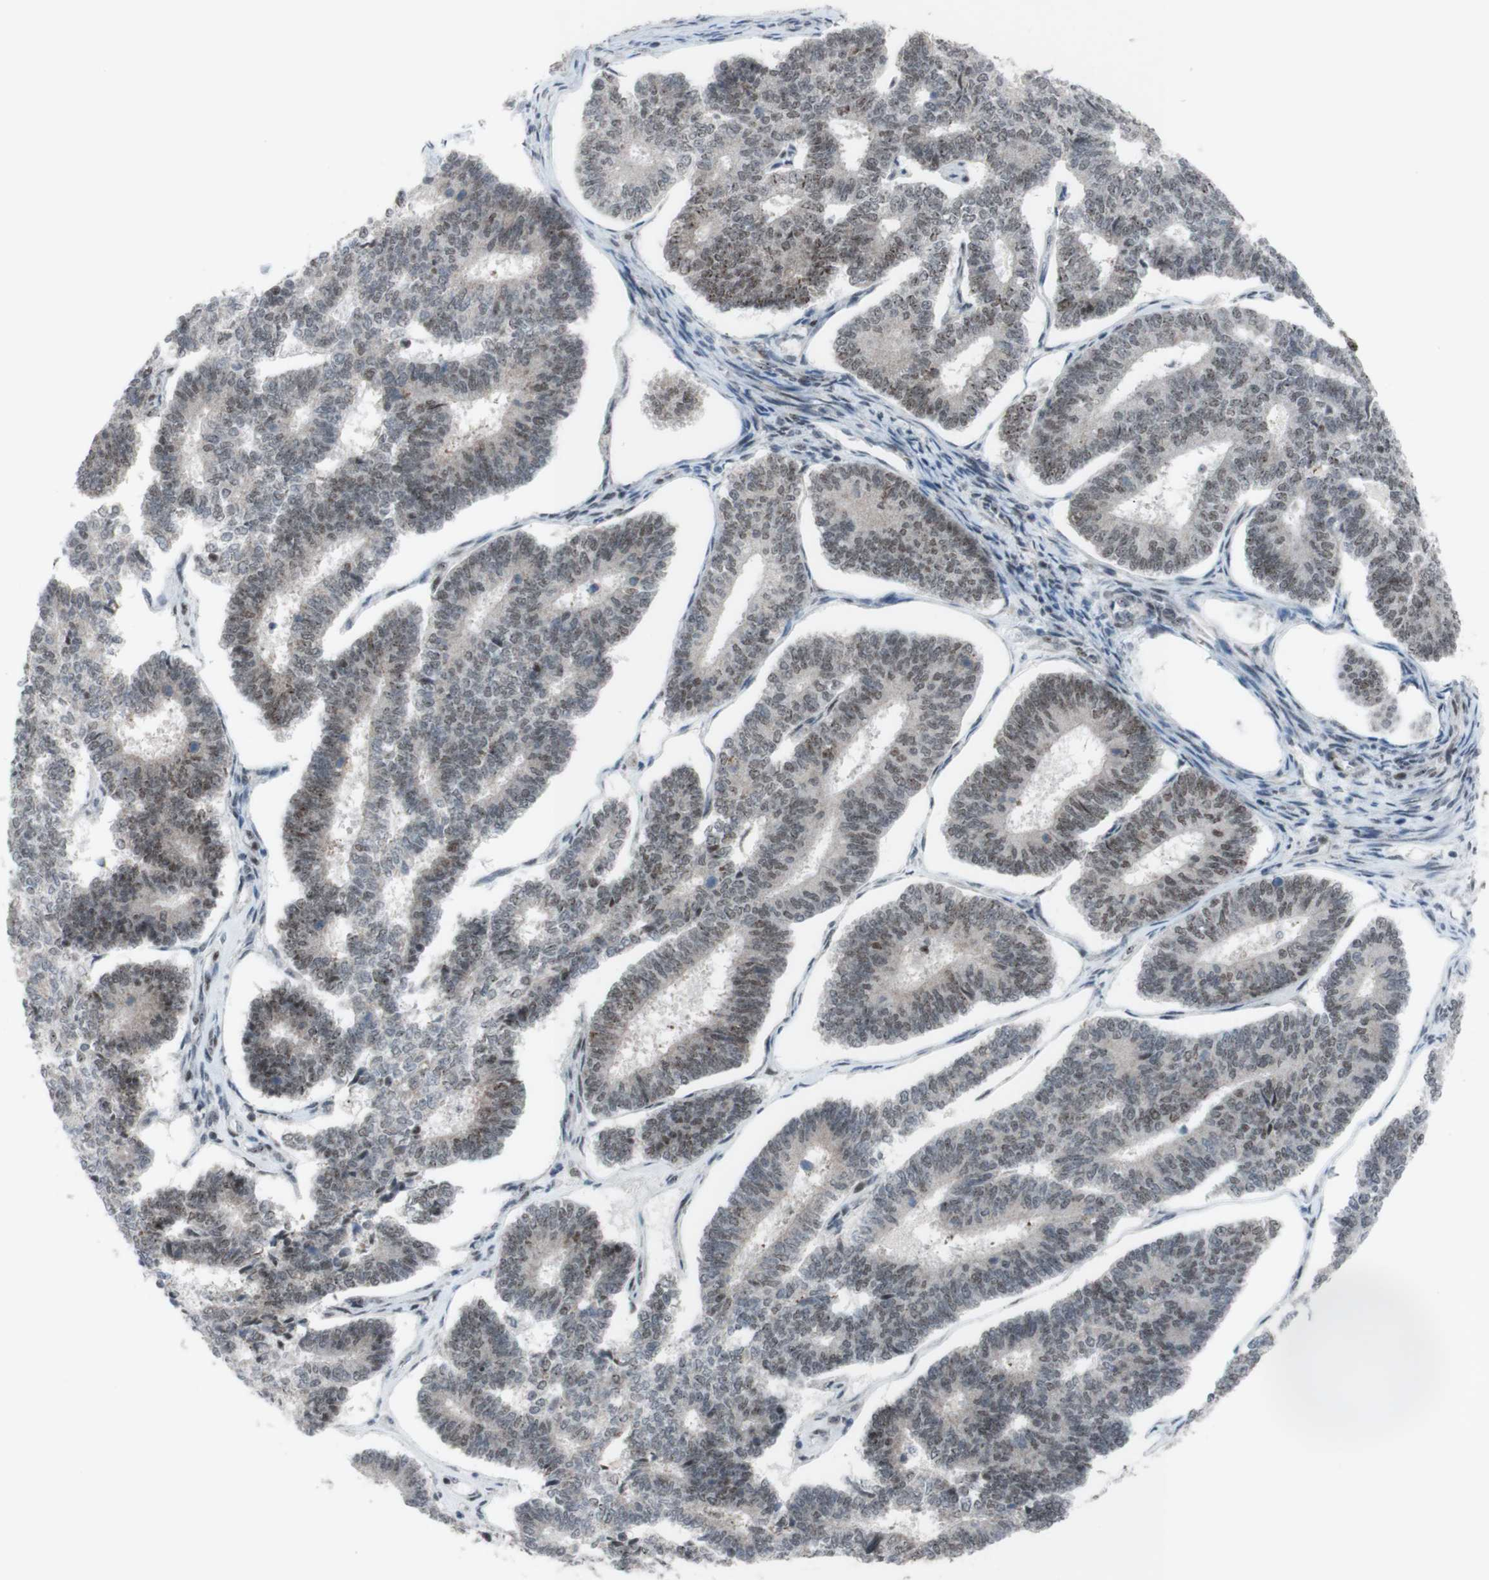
{"staining": {"intensity": "weak", "quantity": ">75%", "location": "nuclear"}, "tissue": "endometrial cancer", "cell_type": "Tumor cells", "image_type": "cancer", "snomed": [{"axis": "morphology", "description": "Adenocarcinoma, NOS"}, {"axis": "topography", "description": "Endometrium"}], "caption": "Adenocarcinoma (endometrial) stained for a protein displays weak nuclear positivity in tumor cells.", "gene": "POLR1A", "patient": {"sex": "female", "age": 70}}